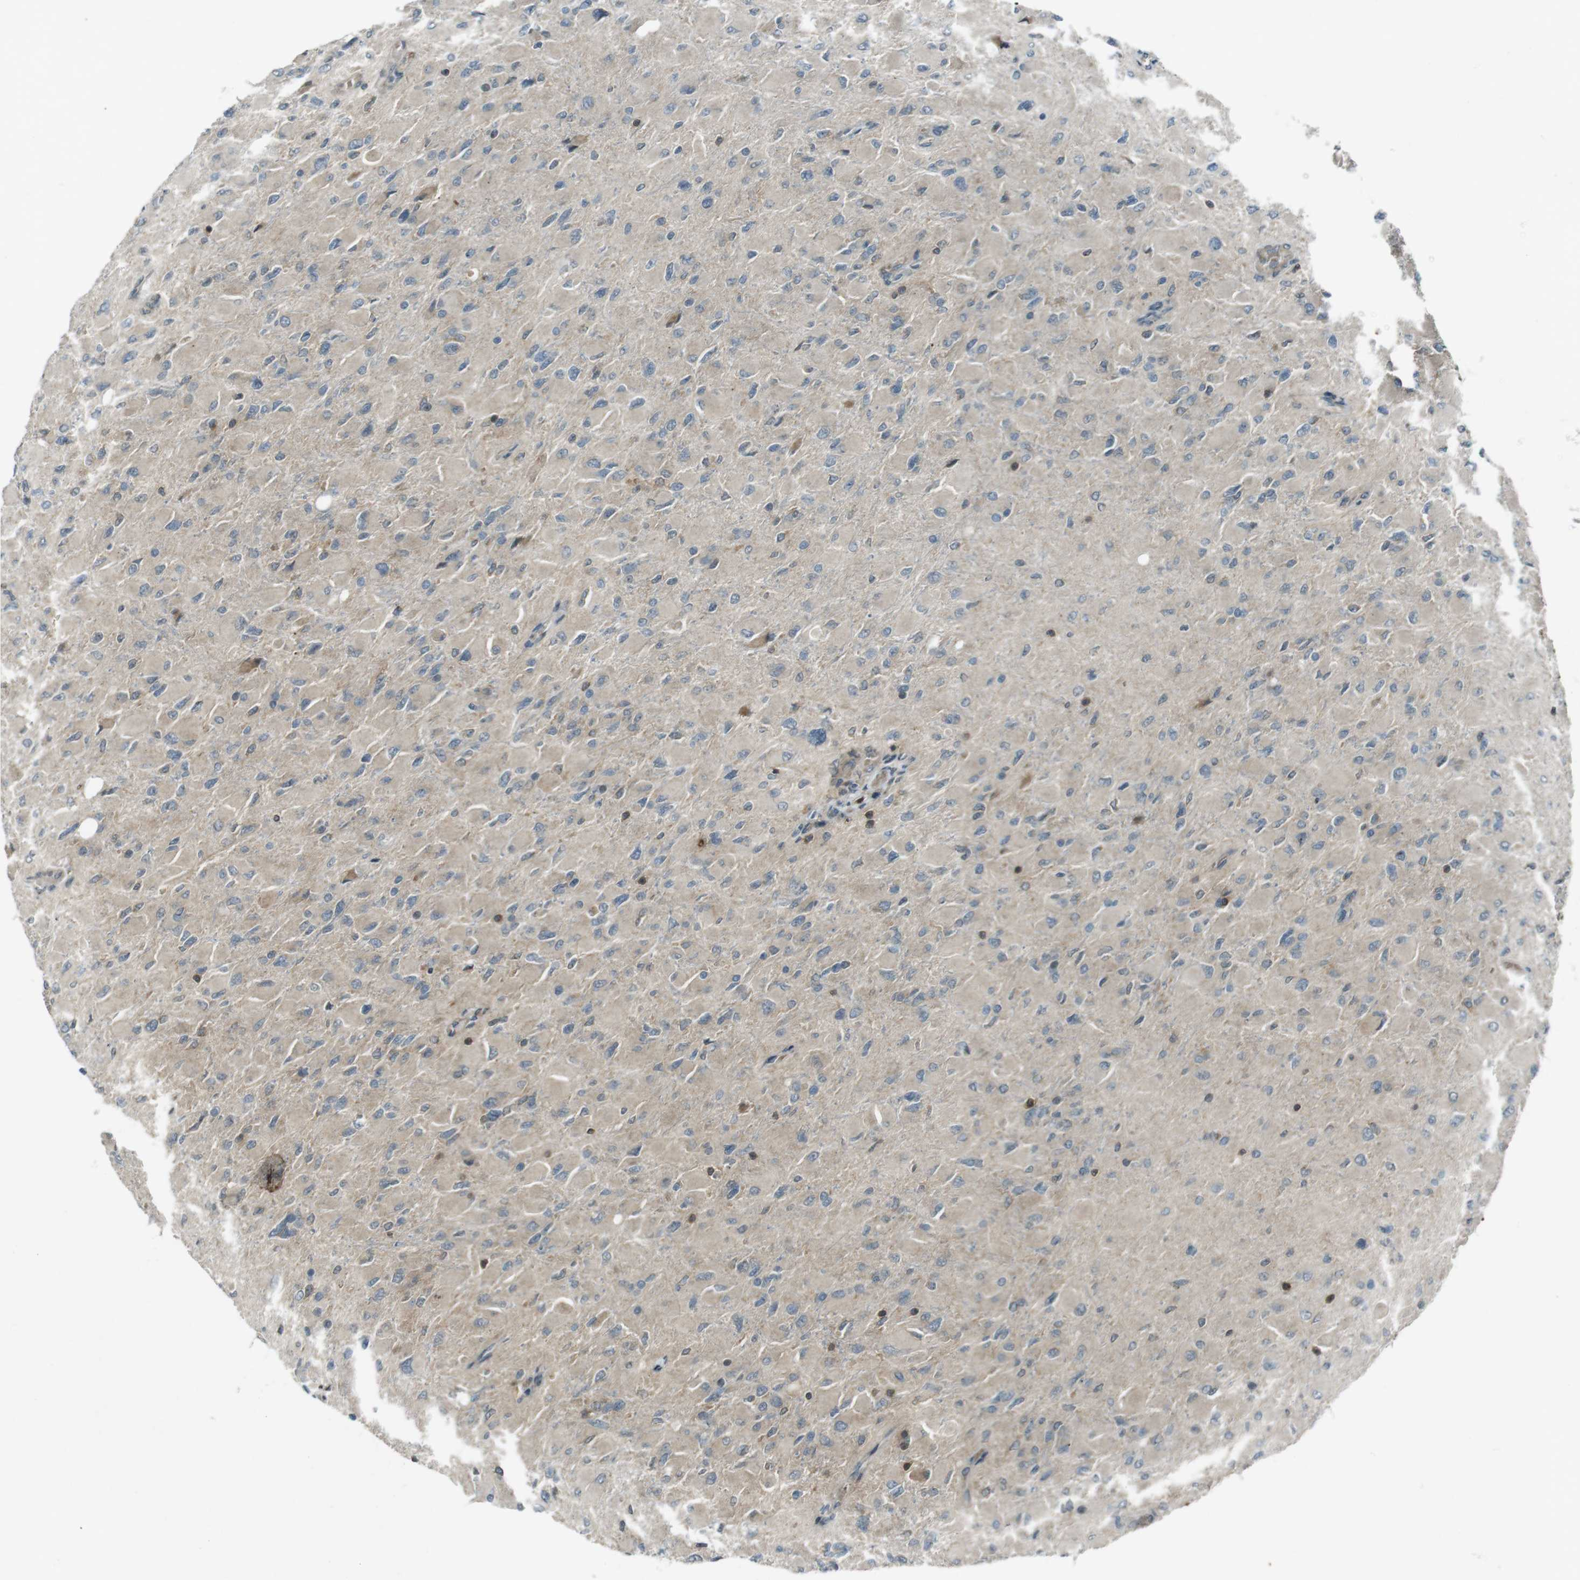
{"staining": {"intensity": "negative", "quantity": "none", "location": "none"}, "tissue": "glioma", "cell_type": "Tumor cells", "image_type": "cancer", "snomed": [{"axis": "morphology", "description": "Glioma, malignant, High grade"}, {"axis": "topography", "description": "Cerebral cortex"}], "caption": "Malignant glioma (high-grade) was stained to show a protein in brown. There is no significant staining in tumor cells.", "gene": "ZYX", "patient": {"sex": "female", "age": 36}}